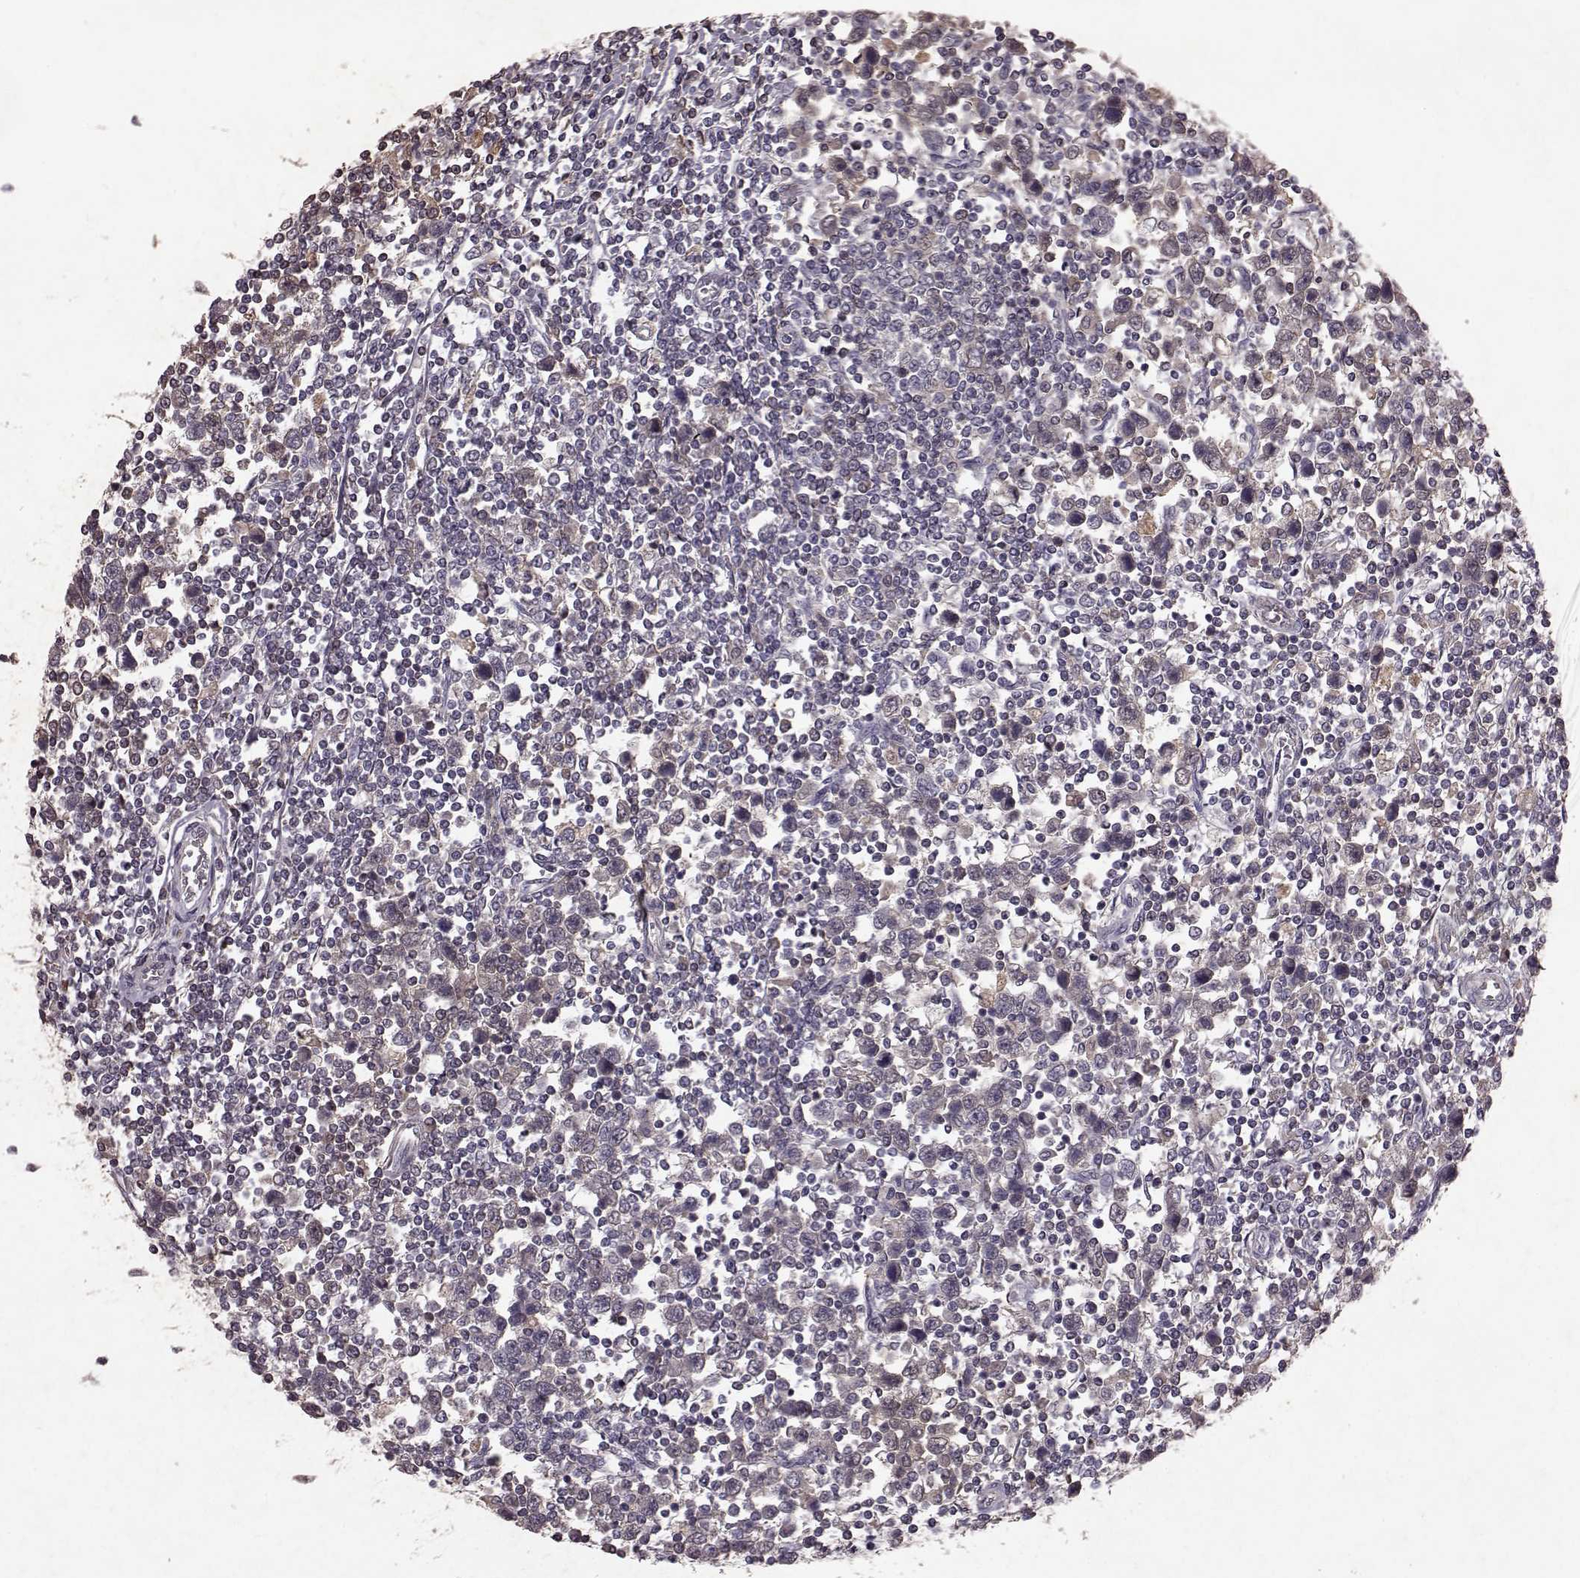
{"staining": {"intensity": "negative", "quantity": "none", "location": "none"}, "tissue": "testis cancer", "cell_type": "Tumor cells", "image_type": "cancer", "snomed": [{"axis": "morphology", "description": "Normal tissue, NOS"}, {"axis": "morphology", "description": "Seminoma, NOS"}, {"axis": "topography", "description": "Testis"}, {"axis": "topography", "description": "Epididymis"}], "caption": "Immunohistochemistry histopathology image of neoplastic tissue: testis seminoma stained with DAB (3,3'-diaminobenzidine) reveals no significant protein staining in tumor cells.", "gene": "FRRS1L", "patient": {"sex": "male", "age": 34}}